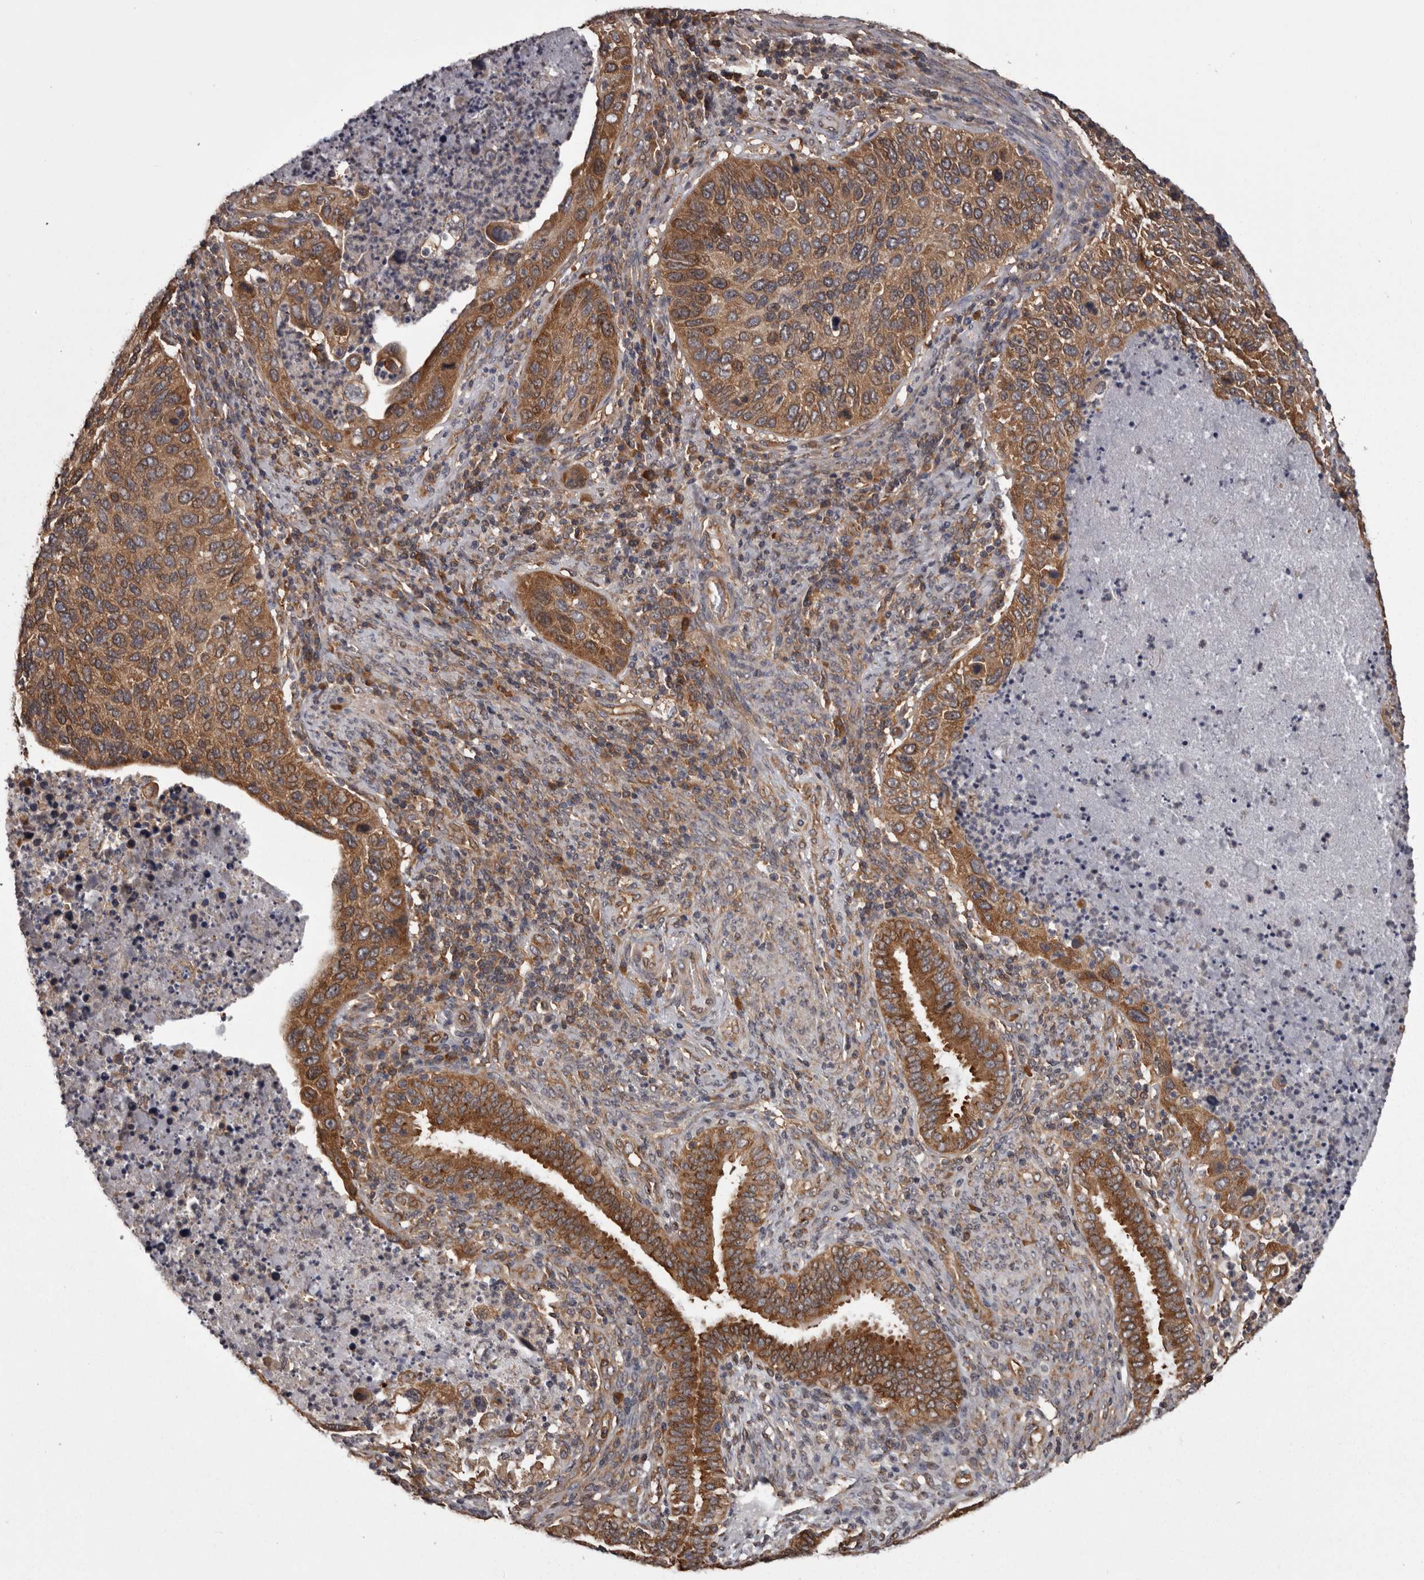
{"staining": {"intensity": "moderate", "quantity": ">75%", "location": "cytoplasmic/membranous"}, "tissue": "cervical cancer", "cell_type": "Tumor cells", "image_type": "cancer", "snomed": [{"axis": "morphology", "description": "Squamous cell carcinoma, NOS"}, {"axis": "topography", "description": "Cervix"}], "caption": "The histopathology image exhibits immunohistochemical staining of squamous cell carcinoma (cervical). There is moderate cytoplasmic/membranous staining is appreciated in about >75% of tumor cells.", "gene": "DARS1", "patient": {"sex": "female", "age": 38}}